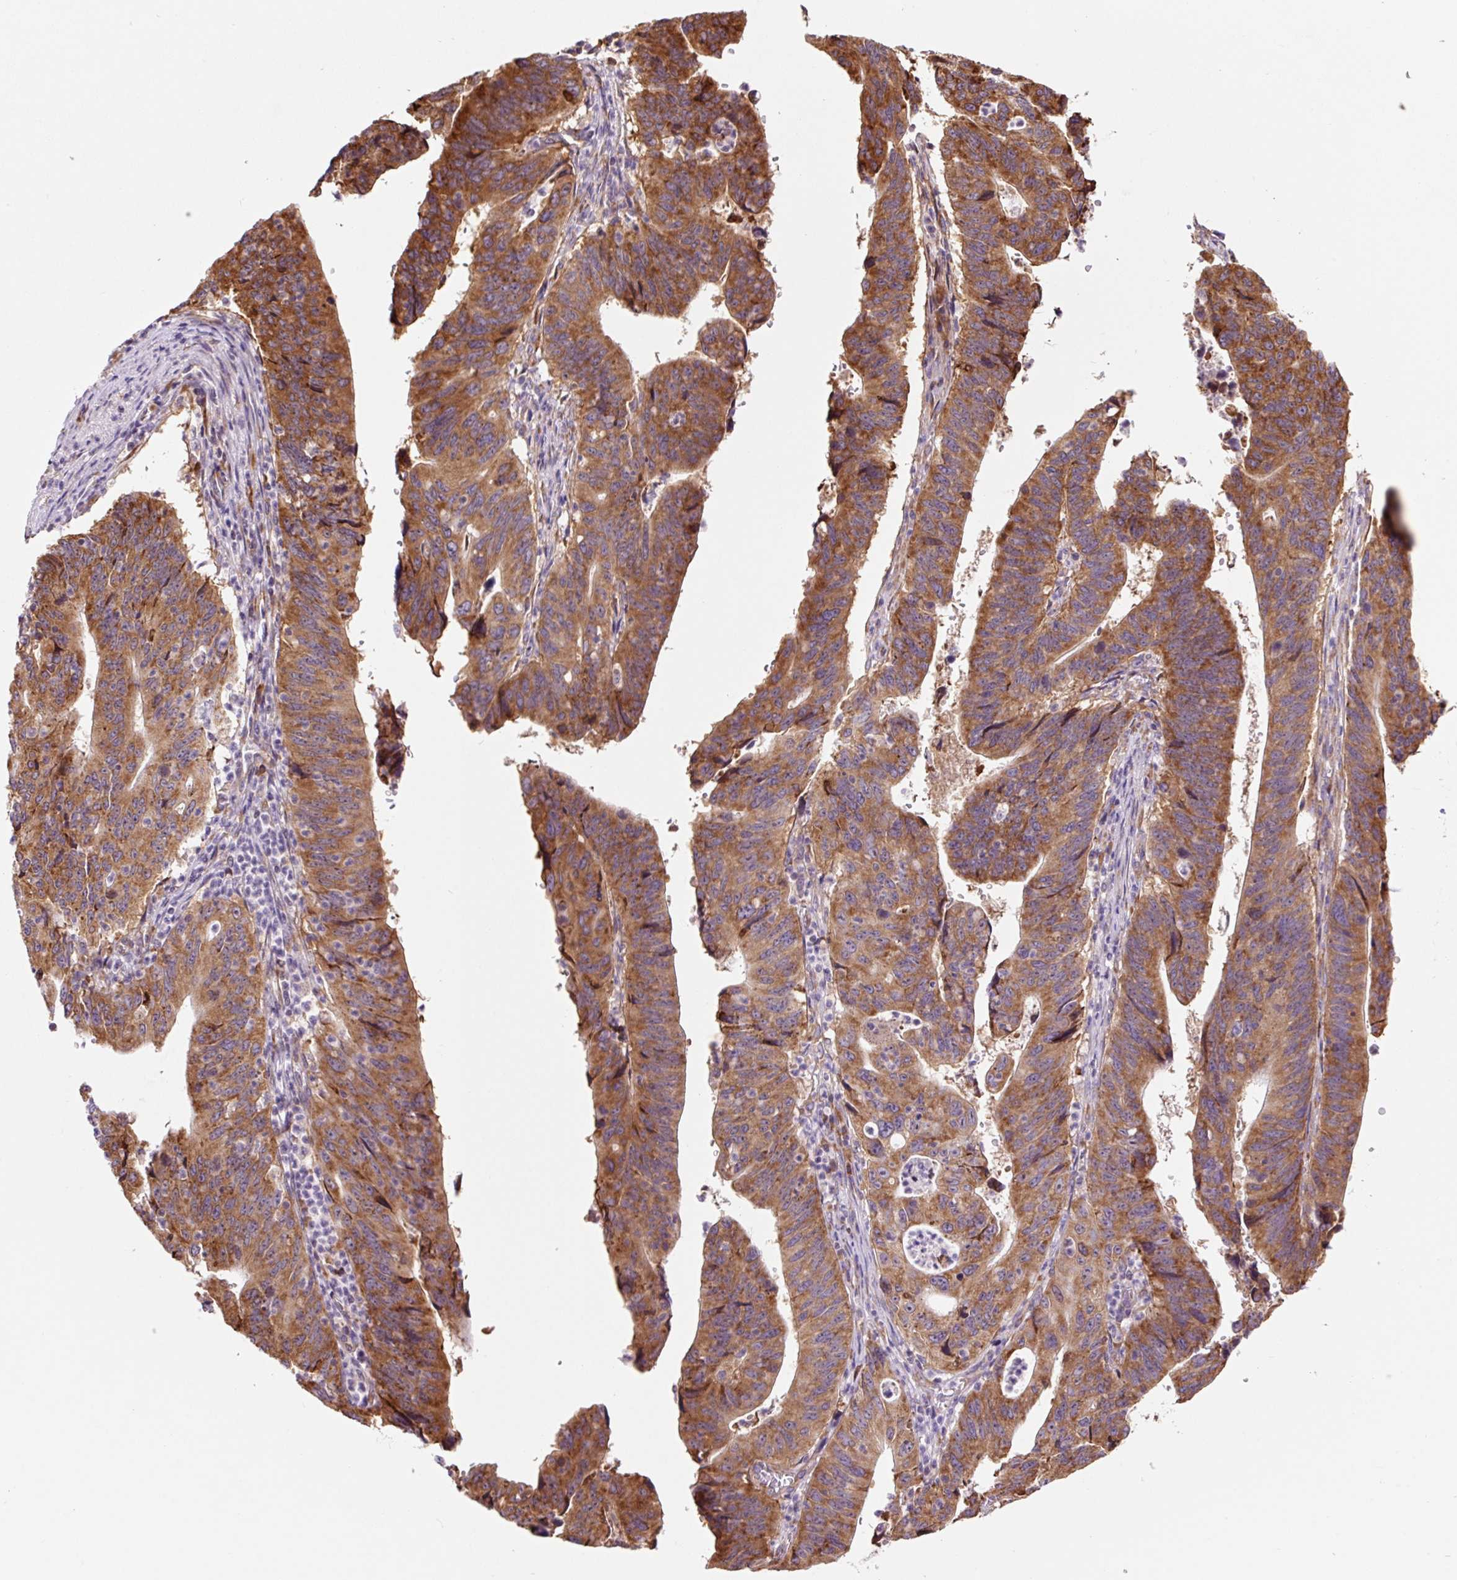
{"staining": {"intensity": "strong", "quantity": ">75%", "location": "cytoplasmic/membranous"}, "tissue": "stomach cancer", "cell_type": "Tumor cells", "image_type": "cancer", "snomed": [{"axis": "morphology", "description": "Adenocarcinoma, NOS"}, {"axis": "topography", "description": "Stomach"}], "caption": "Immunohistochemistry (IHC) of human stomach cancer (adenocarcinoma) exhibits high levels of strong cytoplasmic/membranous staining in approximately >75% of tumor cells.", "gene": "RPL41", "patient": {"sex": "male", "age": 59}}